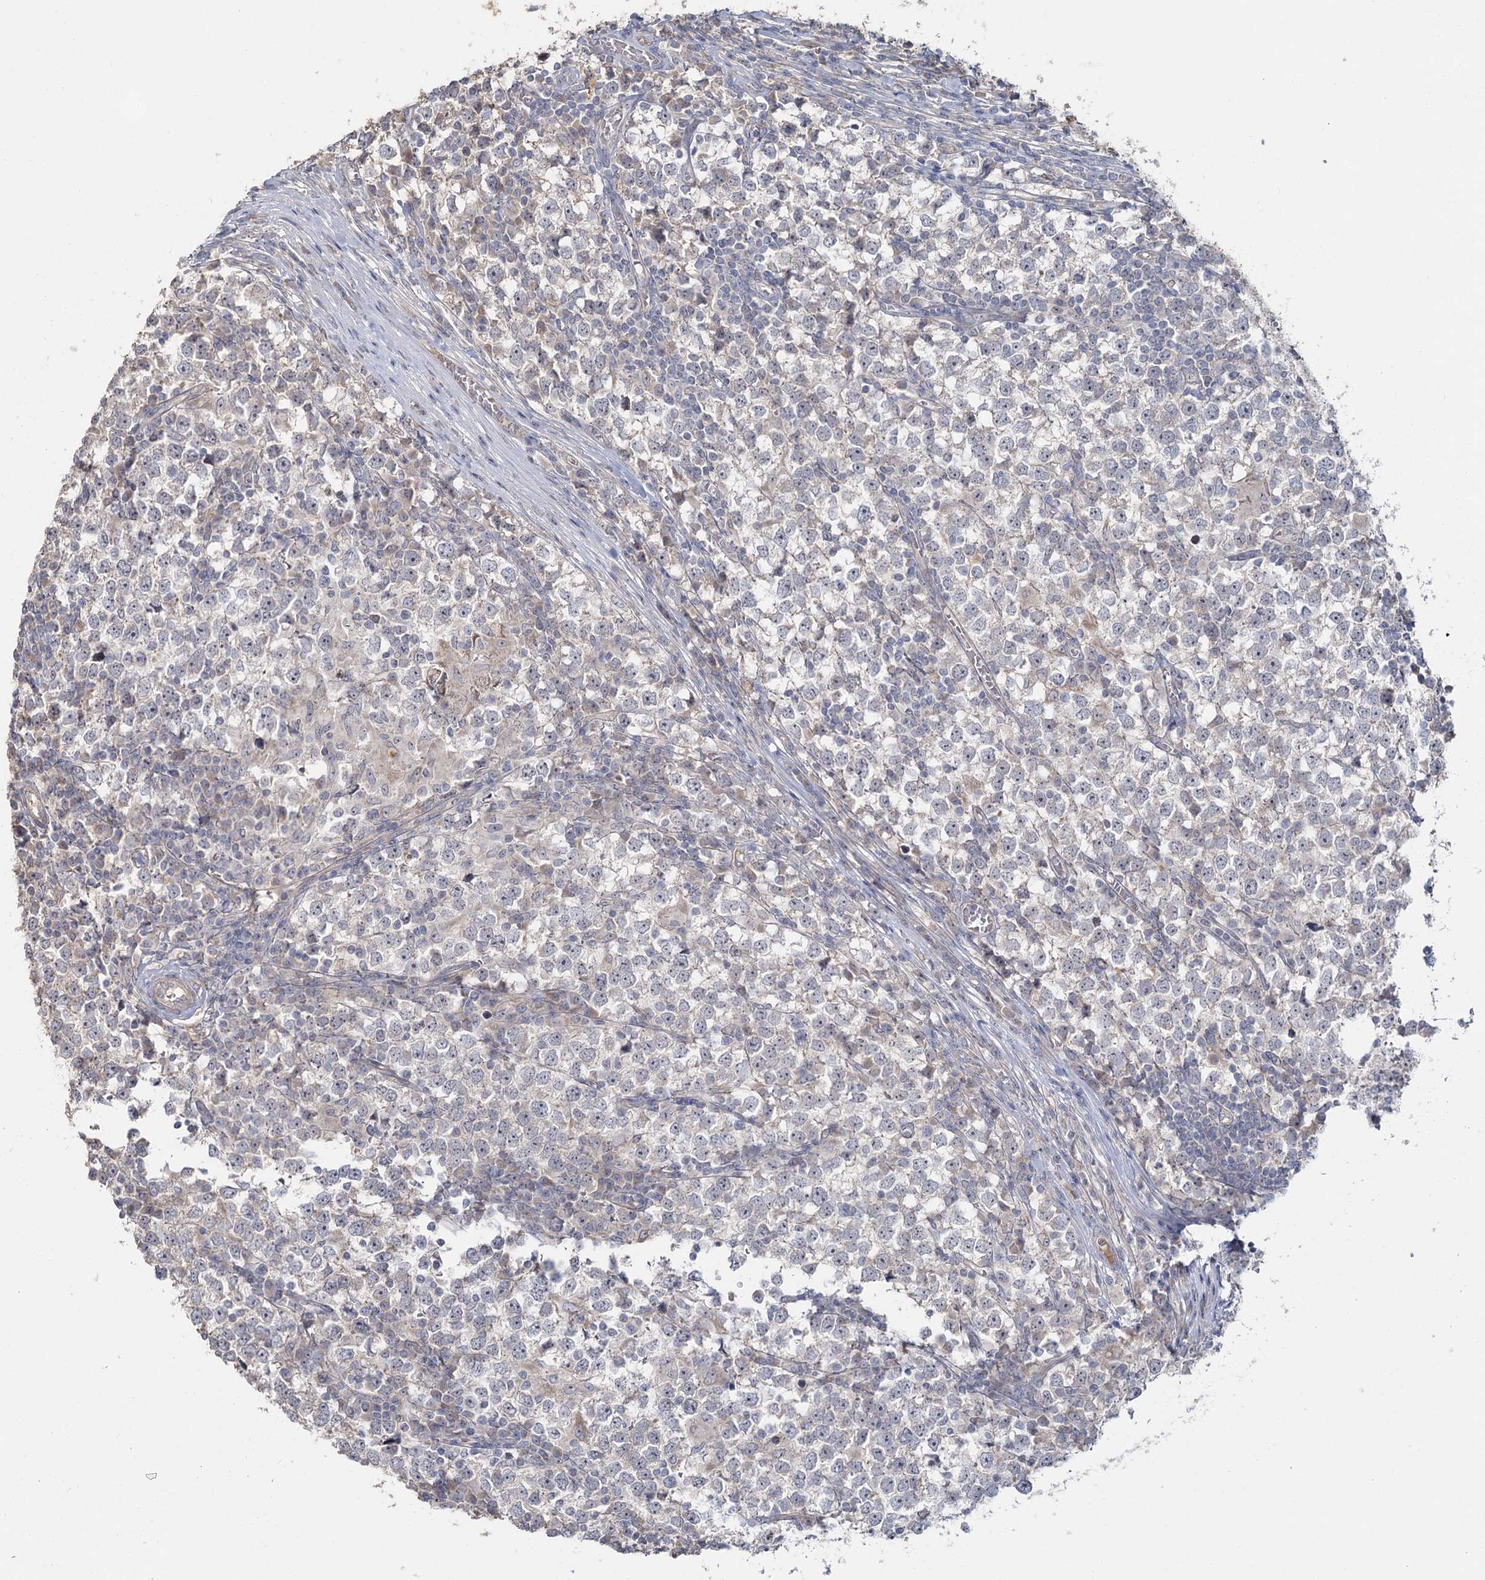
{"staining": {"intensity": "negative", "quantity": "none", "location": "none"}, "tissue": "testis cancer", "cell_type": "Tumor cells", "image_type": "cancer", "snomed": [{"axis": "morphology", "description": "Seminoma, NOS"}, {"axis": "topography", "description": "Testis"}], "caption": "Immunohistochemistry (IHC) of seminoma (testis) exhibits no positivity in tumor cells.", "gene": "ANGPTL5", "patient": {"sex": "male", "age": 65}}